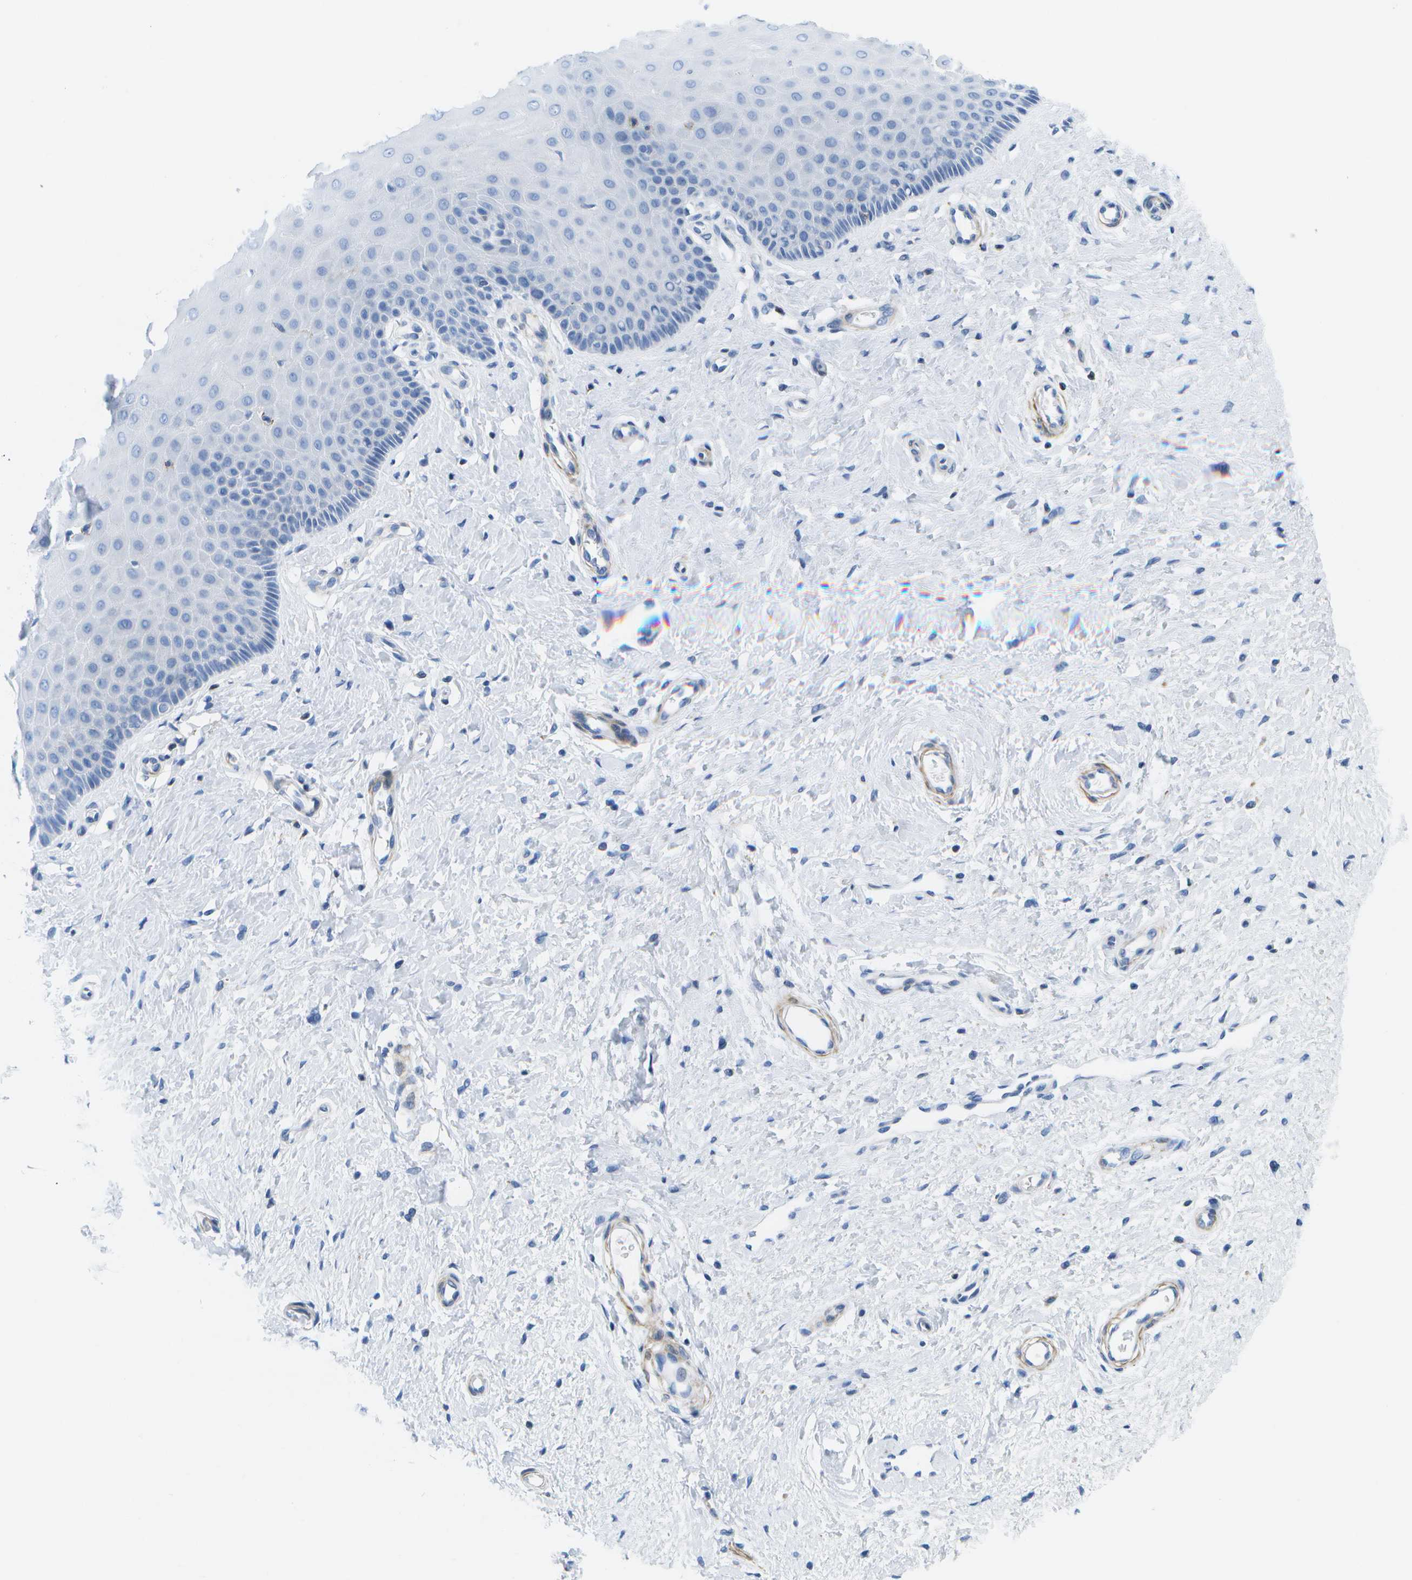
{"staining": {"intensity": "negative", "quantity": "none", "location": "none"}, "tissue": "cervix", "cell_type": "Glandular cells", "image_type": "normal", "snomed": [{"axis": "morphology", "description": "Normal tissue, NOS"}, {"axis": "topography", "description": "Cervix"}], "caption": "This is an immunohistochemistry photomicrograph of normal cervix. There is no positivity in glandular cells.", "gene": "ADGRG6", "patient": {"sex": "female", "age": 55}}